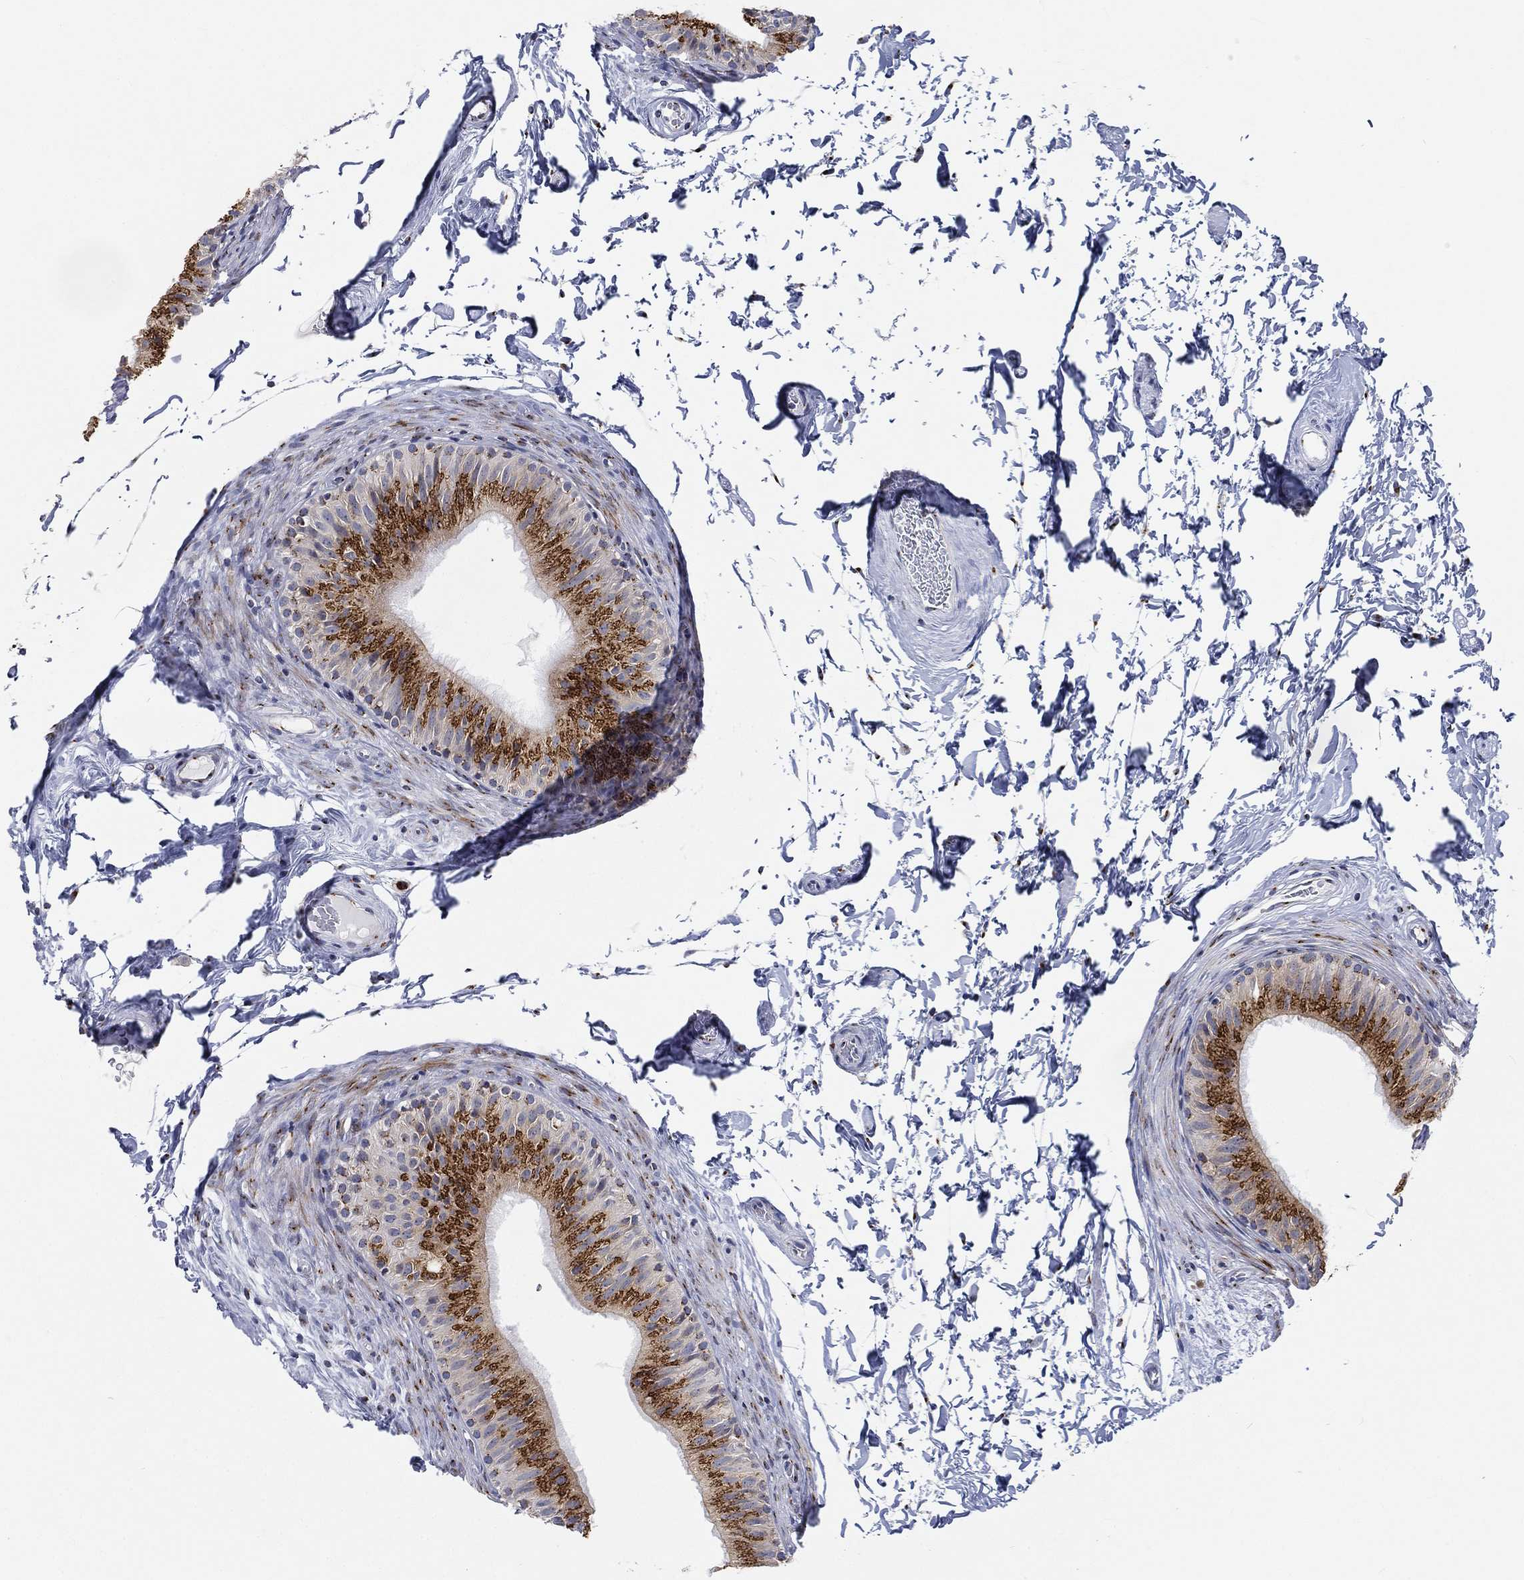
{"staining": {"intensity": "strong", "quantity": ">75%", "location": "cytoplasmic/membranous"}, "tissue": "epididymis", "cell_type": "Glandular cells", "image_type": "normal", "snomed": [{"axis": "morphology", "description": "Normal tissue, NOS"}, {"axis": "topography", "description": "Epididymis"}], "caption": "Immunohistochemistry of normal human epididymis reveals high levels of strong cytoplasmic/membranous expression in approximately >75% of glandular cells.", "gene": "TICAM1", "patient": {"sex": "male", "age": 34}}